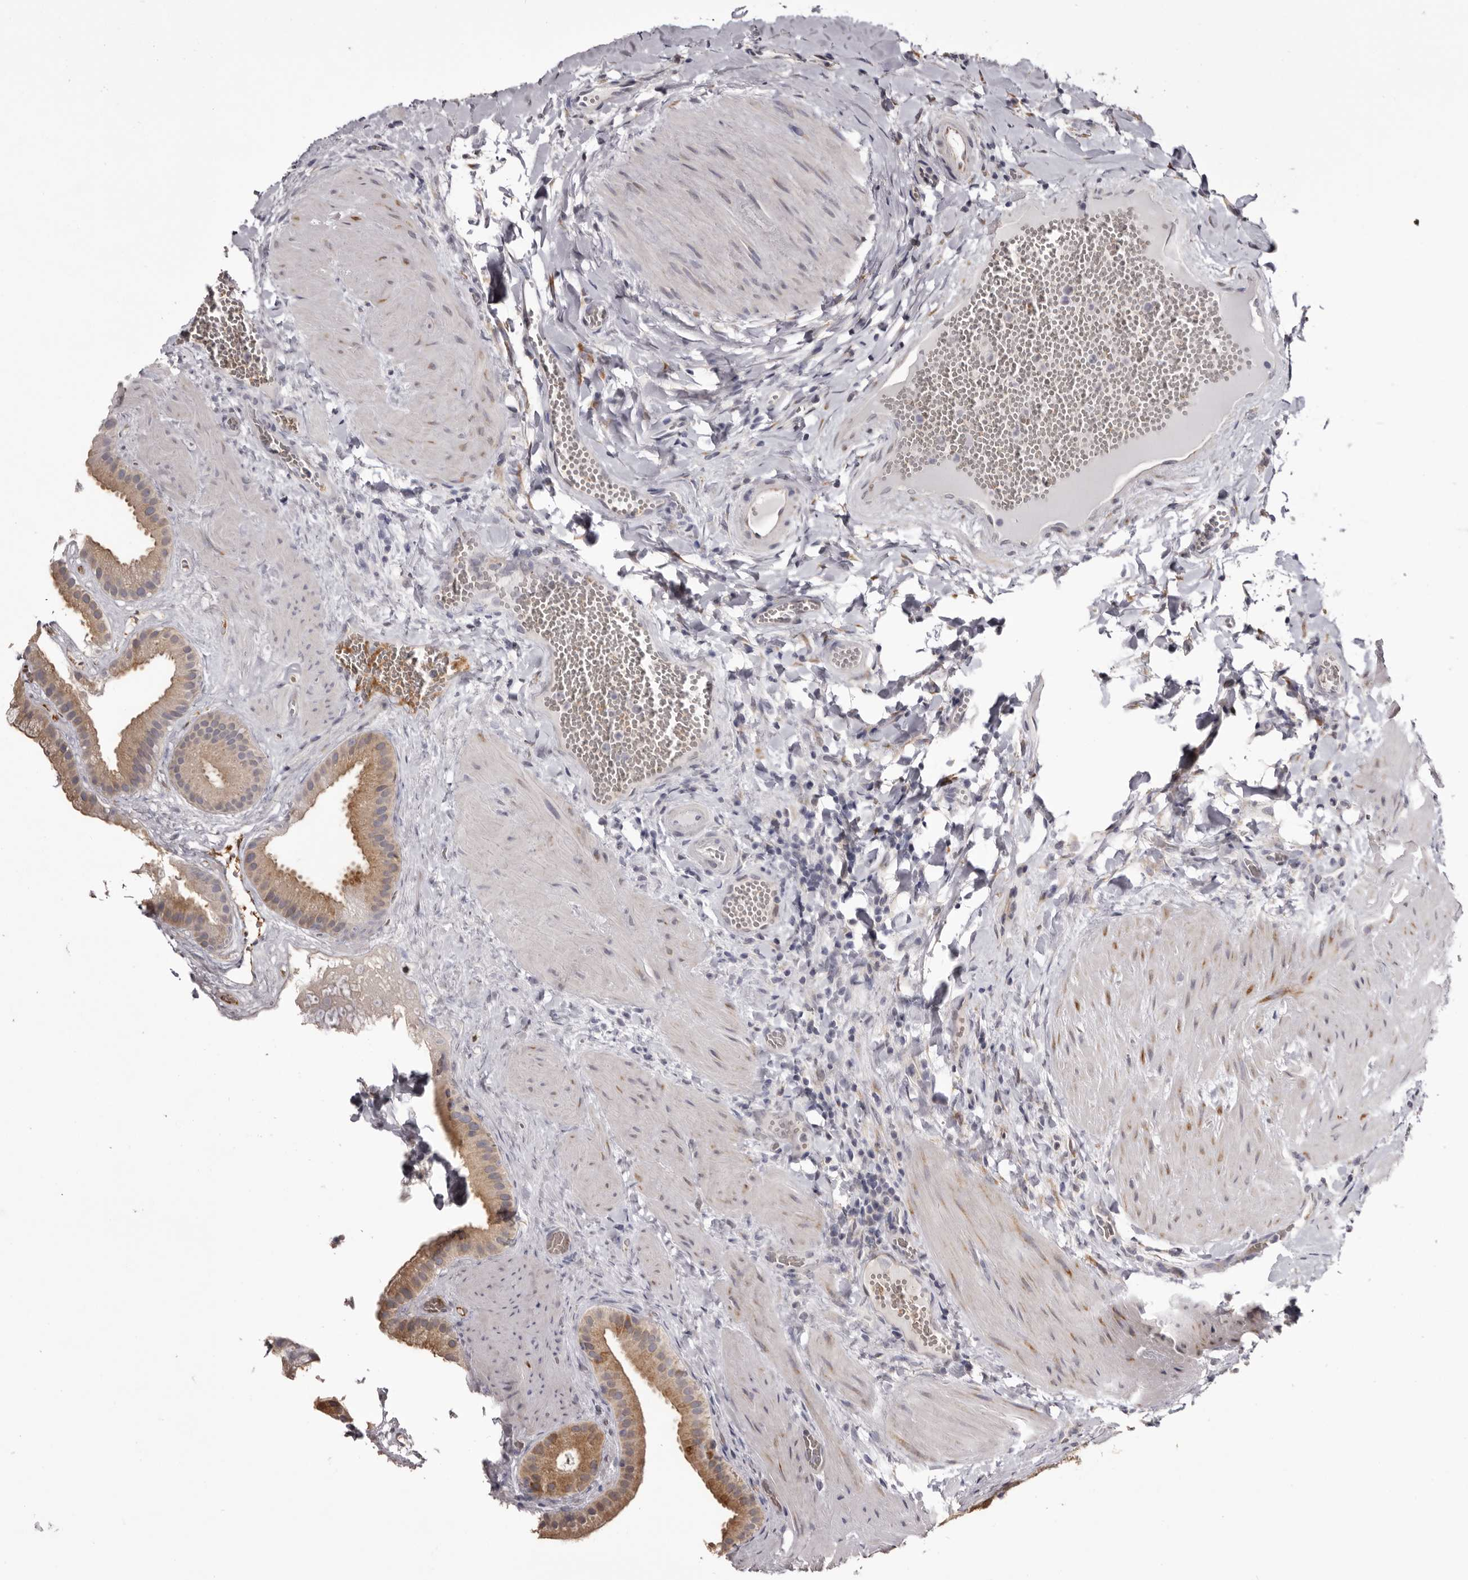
{"staining": {"intensity": "moderate", "quantity": ">75%", "location": "cytoplasmic/membranous"}, "tissue": "gallbladder", "cell_type": "Glandular cells", "image_type": "normal", "snomed": [{"axis": "morphology", "description": "Normal tissue, NOS"}, {"axis": "topography", "description": "Gallbladder"}], "caption": "Immunohistochemical staining of normal human gallbladder displays moderate cytoplasmic/membranous protein positivity in about >75% of glandular cells.", "gene": "PIGX", "patient": {"sex": "male", "age": 55}}